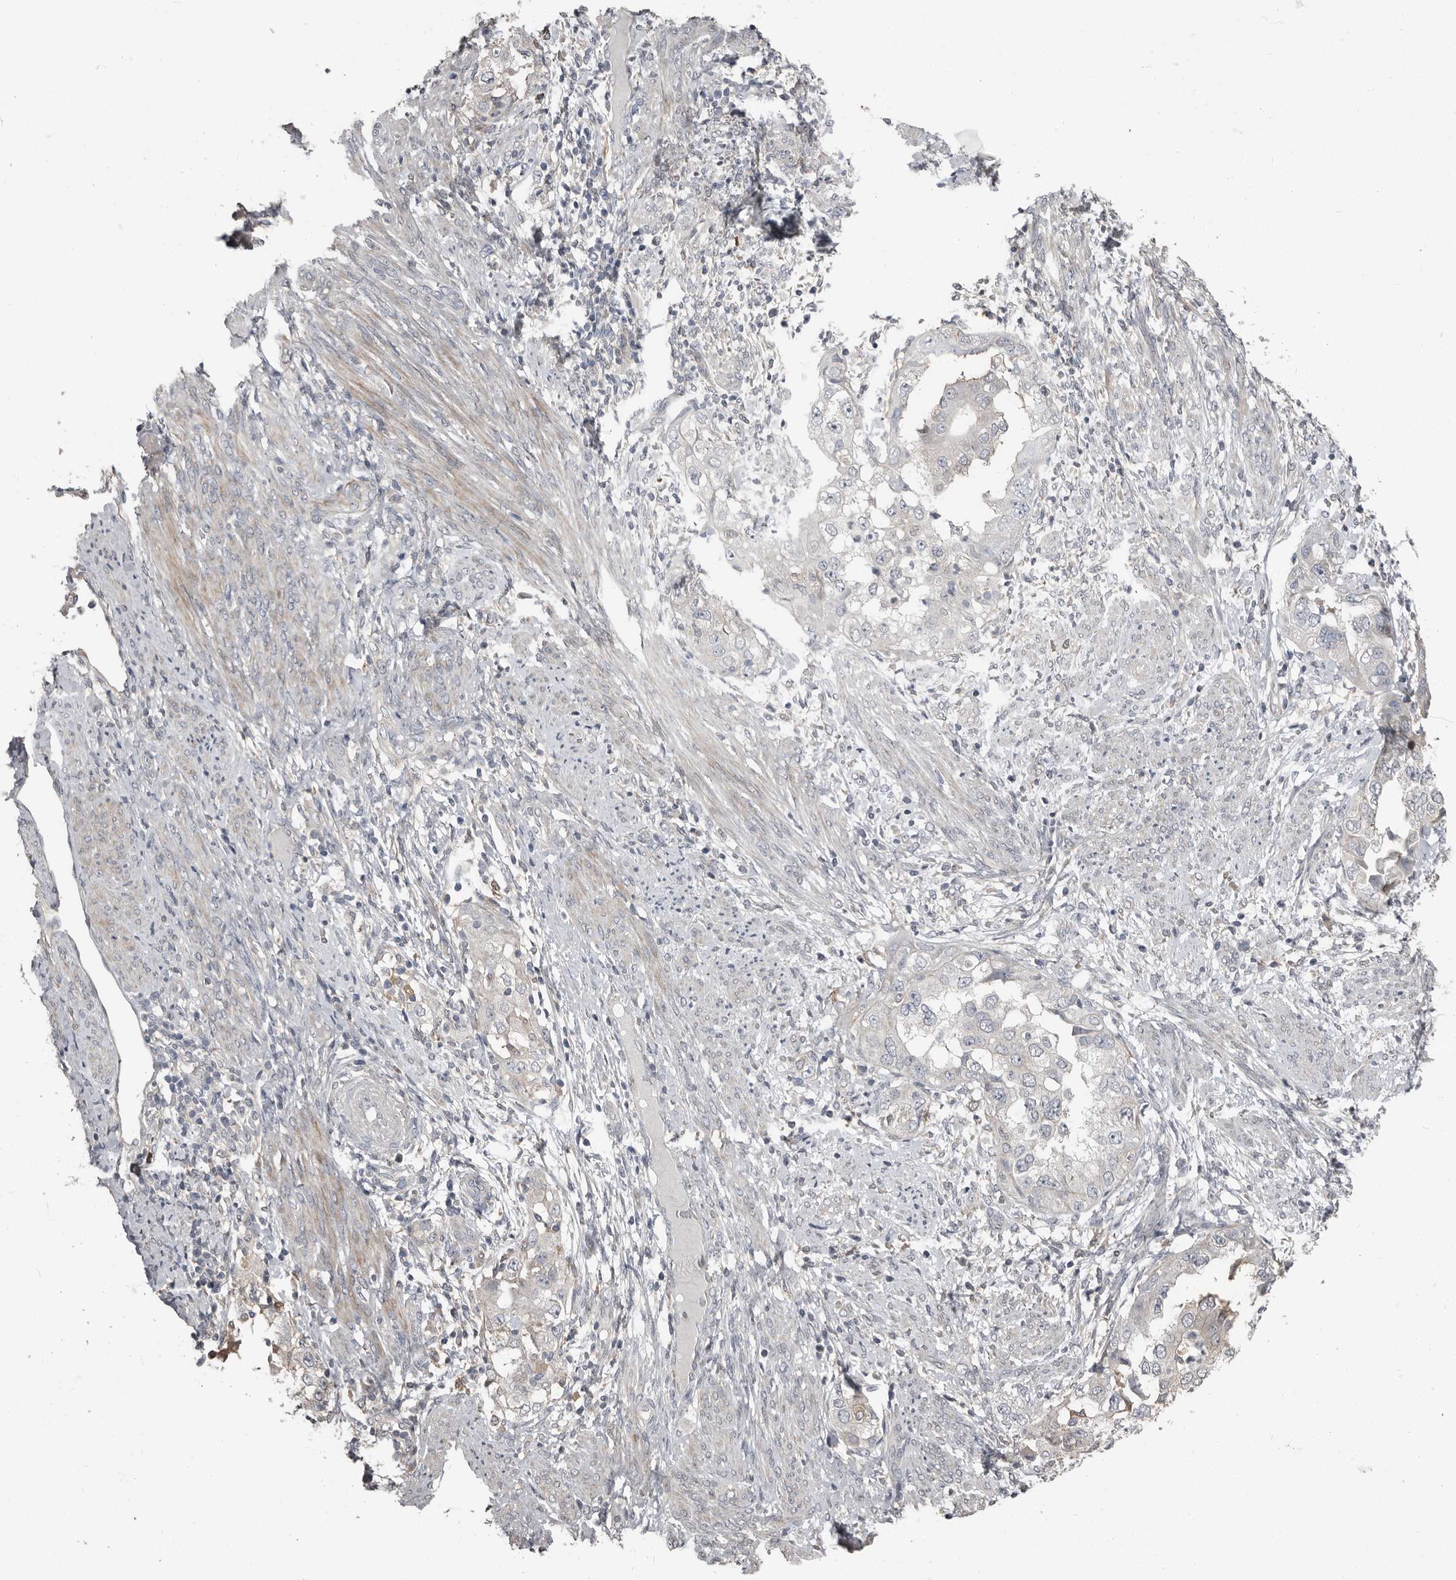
{"staining": {"intensity": "negative", "quantity": "none", "location": "none"}, "tissue": "endometrial cancer", "cell_type": "Tumor cells", "image_type": "cancer", "snomed": [{"axis": "morphology", "description": "Adenocarcinoma, NOS"}, {"axis": "topography", "description": "Endometrium"}], "caption": "Adenocarcinoma (endometrial) was stained to show a protein in brown. There is no significant positivity in tumor cells.", "gene": "KCNJ8", "patient": {"sex": "female", "age": 85}}